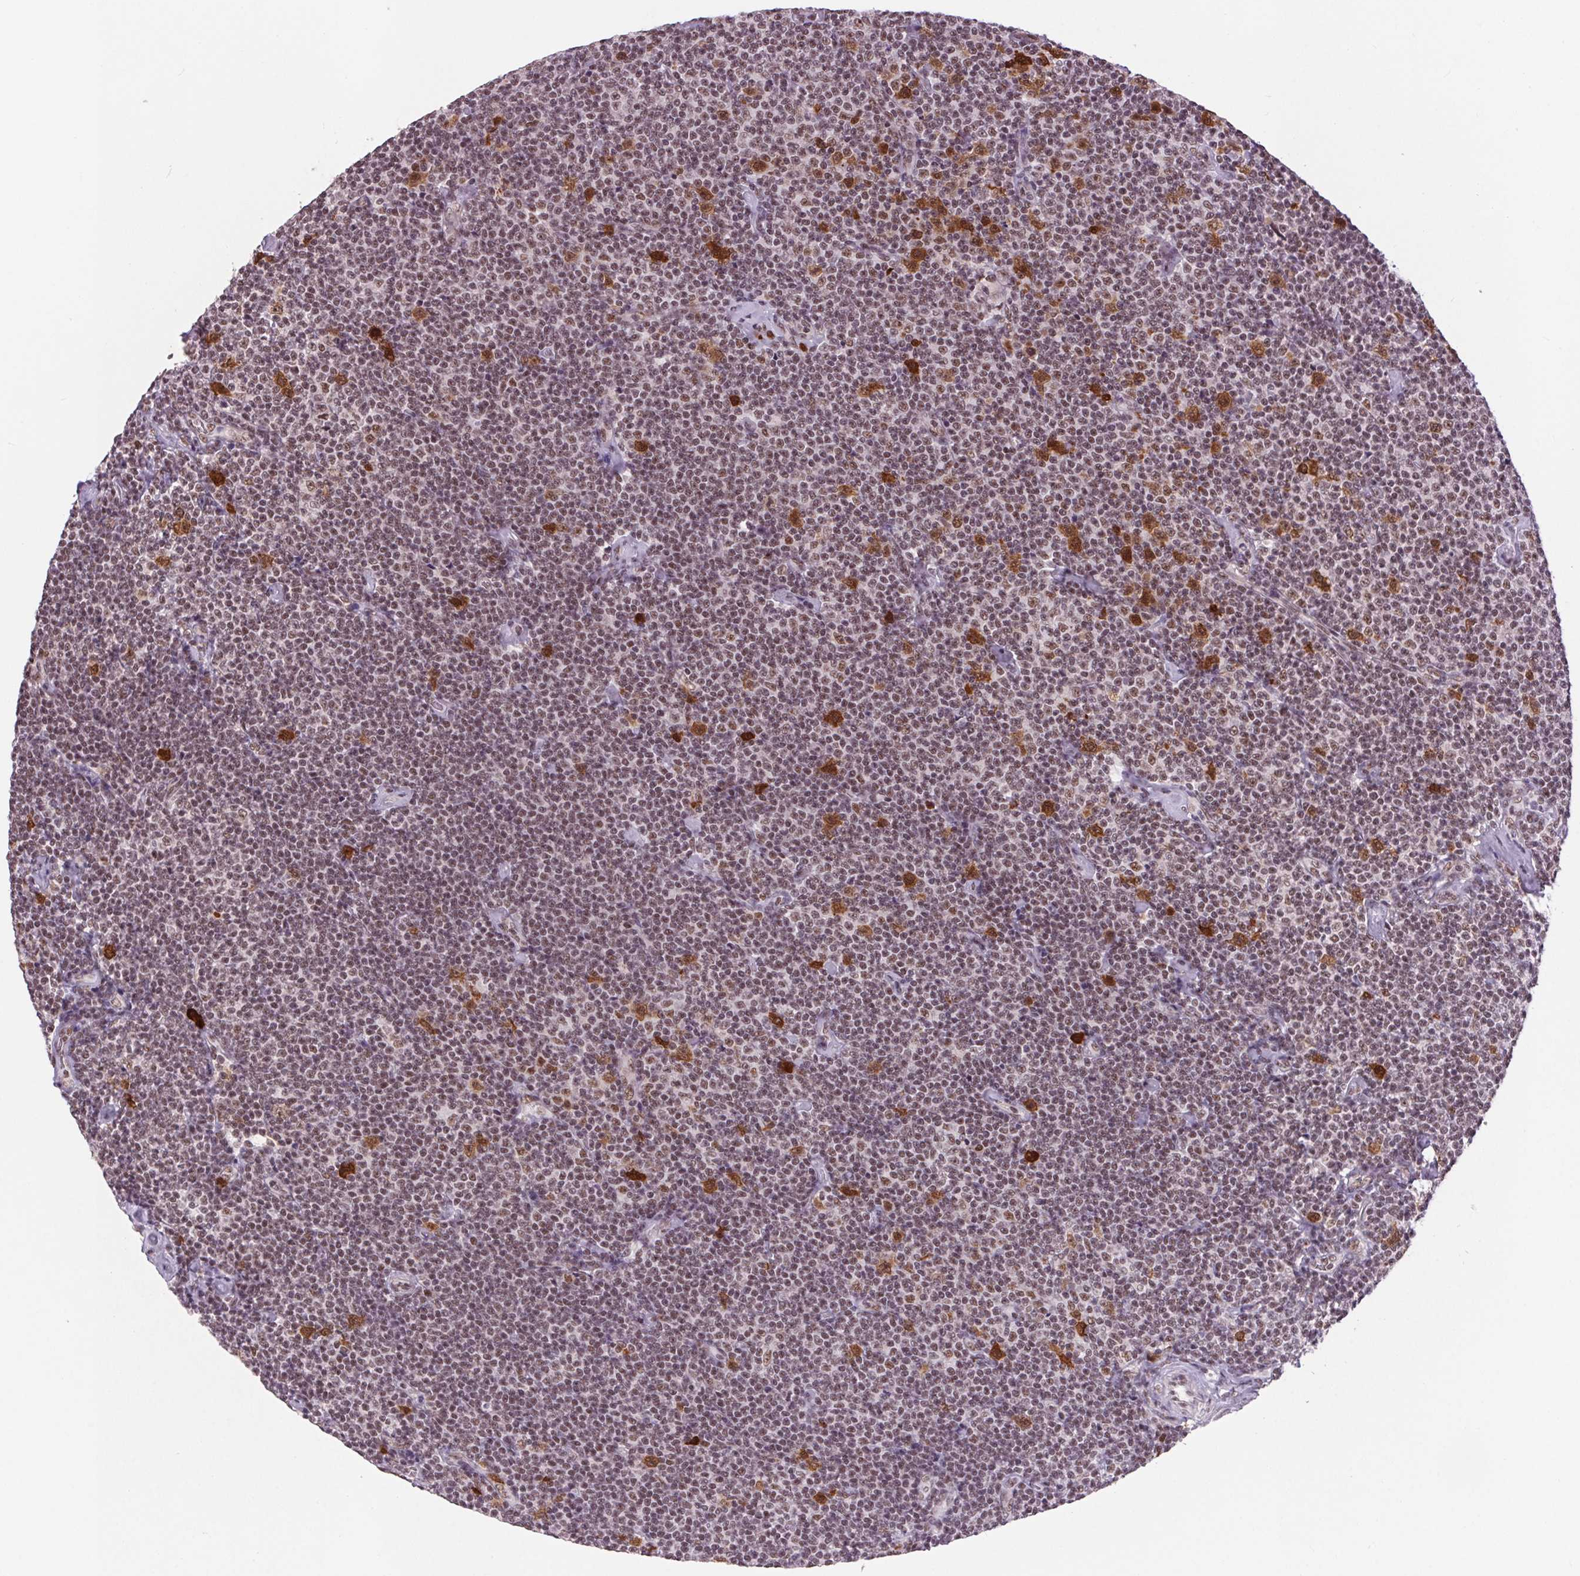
{"staining": {"intensity": "moderate", "quantity": ">75%", "location": "nuclear"}, "tissue": "lymphoma", "cell_type": "Tumor cells", "image_type": "cancer", "snomed": [{"axis": "morphology", "description": "Malignant lymphoma, non-Hodgkin's type, Low grade"}, {"axis": "topography", "description": "Lymph node"}], "caption": "An image of human lymphoma stained for a protein exhibits moderate nuclear brown staining in tumor cells. Immunohistochemistry stains the protein of interest in brown and the nuclei are stained blue.", "gene": "CD2BP2", "patient": {"sex": "male", "age": 81}}